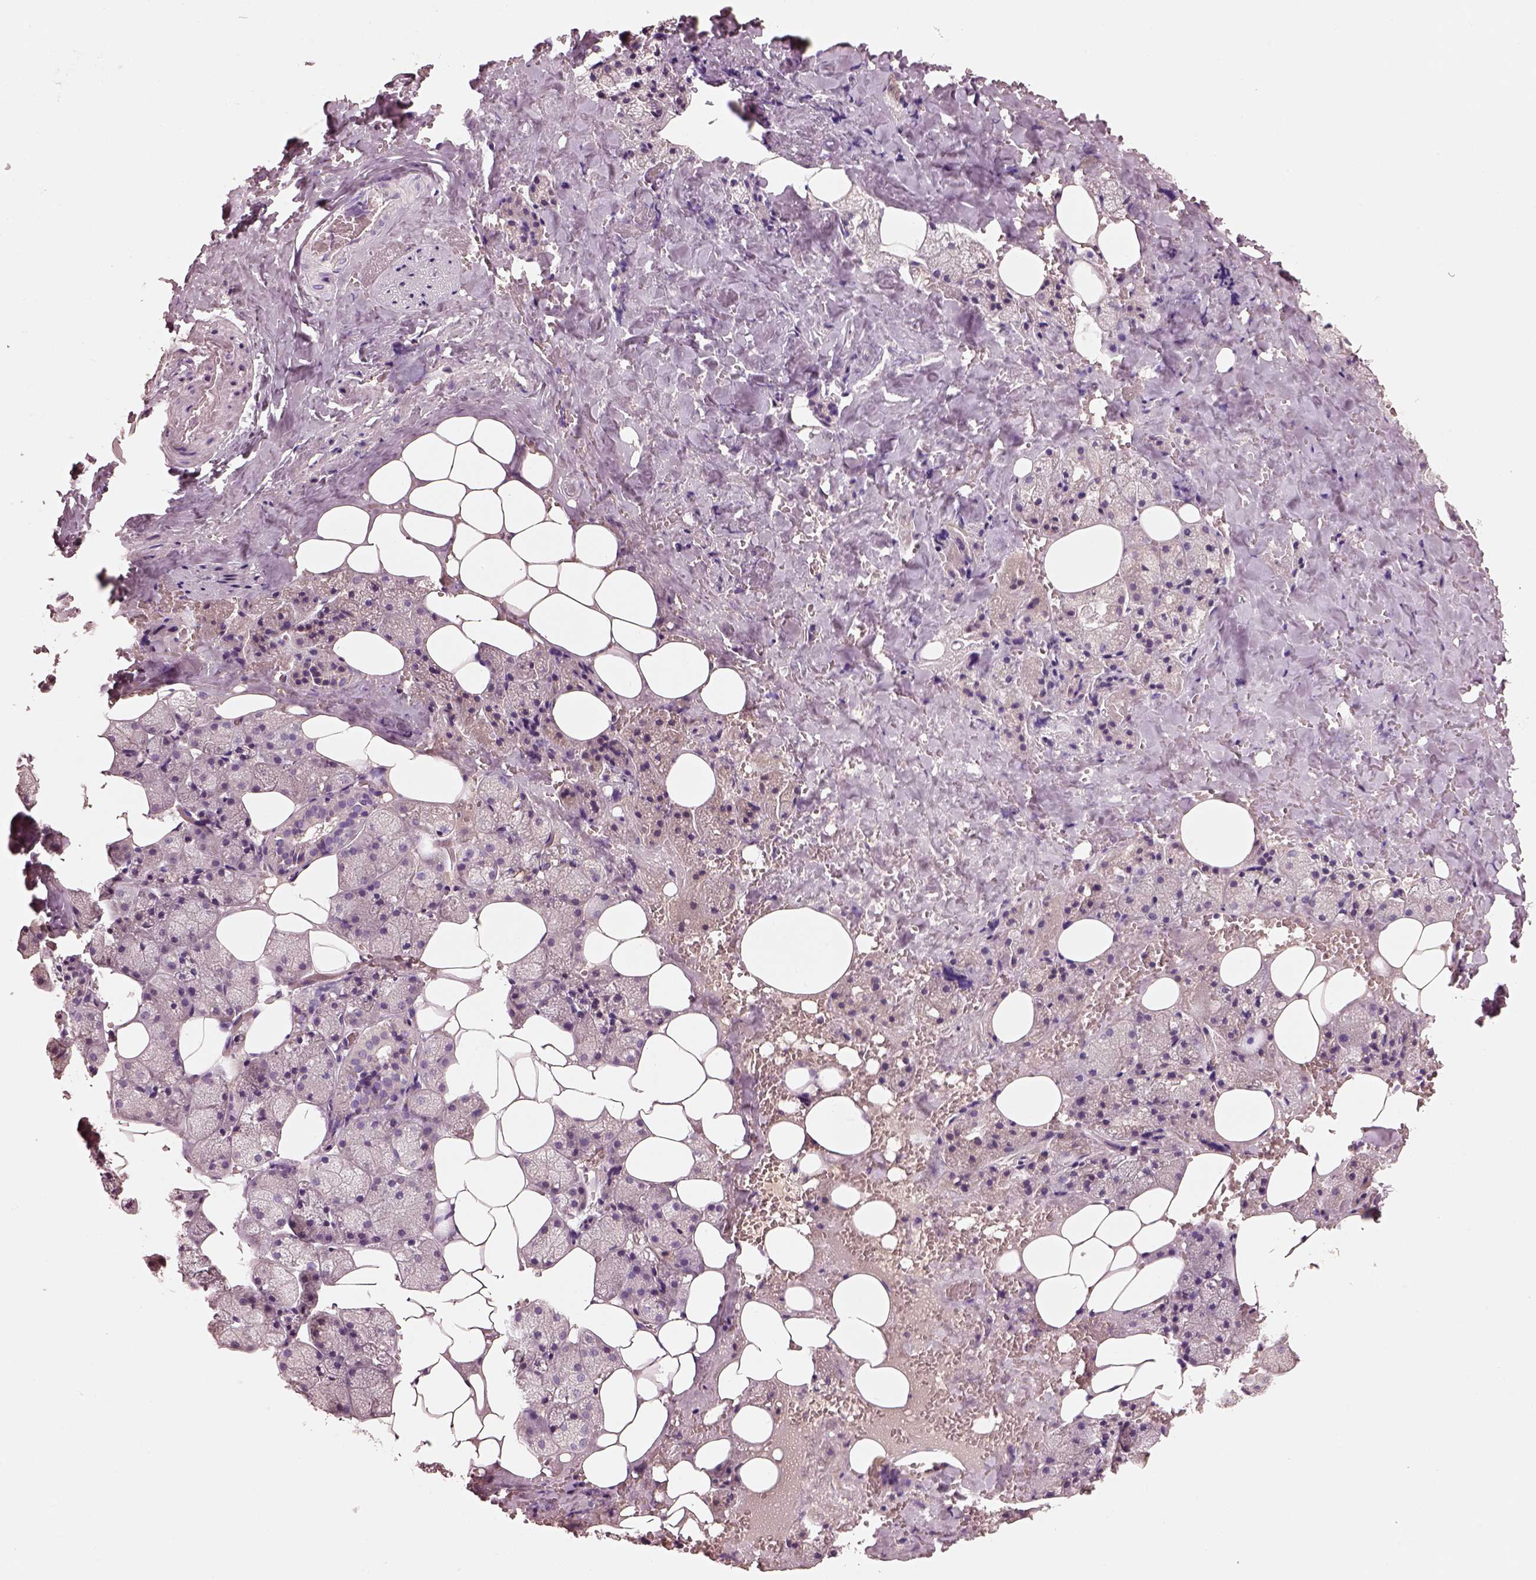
{"staining": {"intensity": "weak", "quantity": "25%-75%", "location": "cytoplasmic/membranous"}, "tissue": "salivary gland", "cell_type": "Glandular cells", "image_type": "normal", "snomed": [{"axis": "morphology", "description": "Normal tissue, NOS"}, {"axis": "topography", "description": "Salivary gland"}], "caption": "Immunohistochemistry image of benign salivary gland stained for a protein (brown), which exhibits low levels of weak cytoplasmic/membranous staining in about 25%-75% of glandular cells.", "gene": "ELSPBP1", "patient": {"sex": "male", "age": 38}}